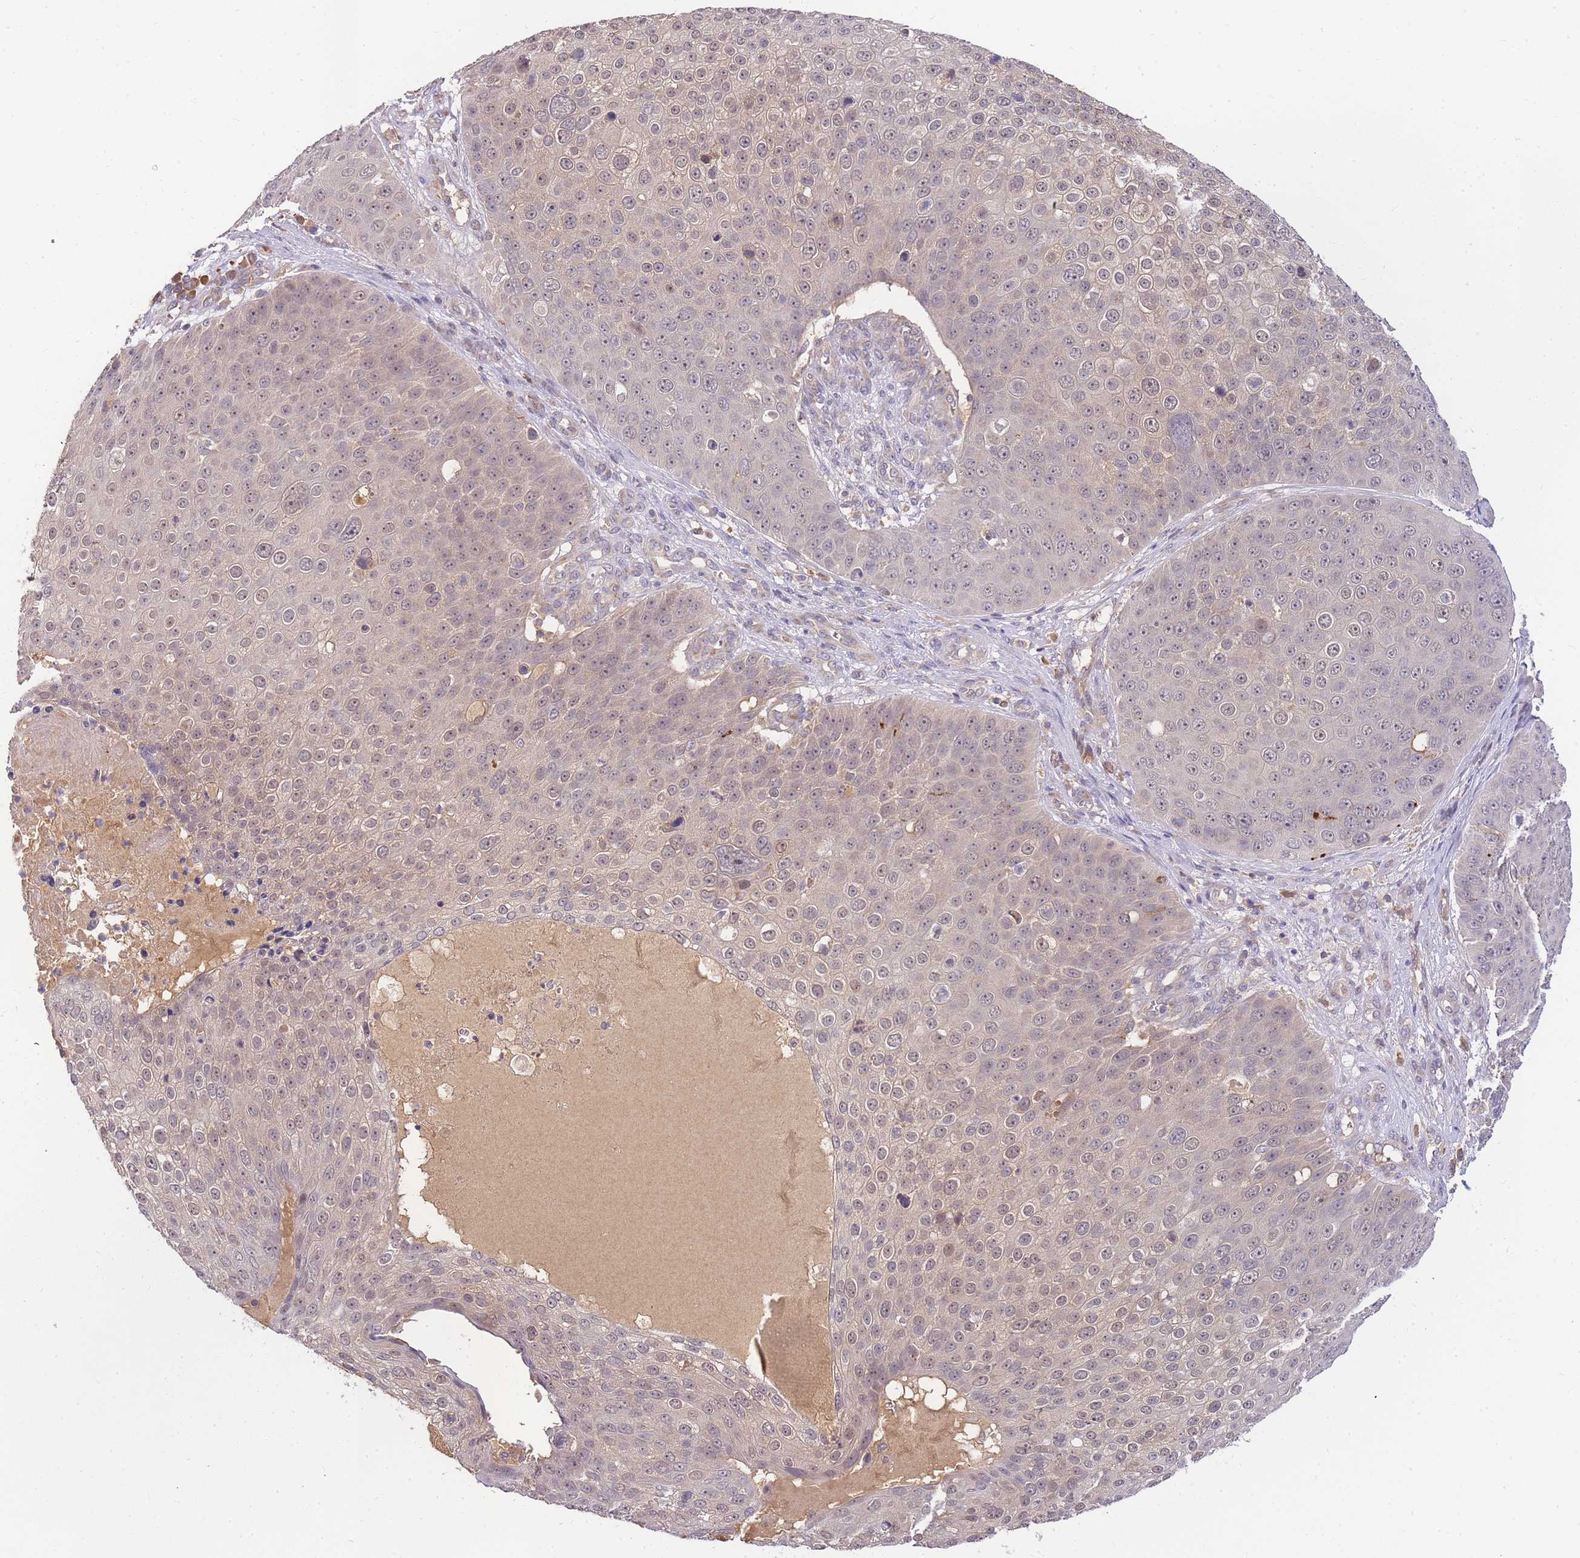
{"staining": {"intensity": "weak", "quantity": "25%-75%", "location": "nuclear"}, "tissue": "skin cancer", "cell_type": "Tumor cells", "image_type": "cancer", "snomed": [{"axis": "morphology", "description": "Squamous cell carcinoma, NOS"}, {"axis": "topography", "description": "Skin"}], "caption": "Skin cancer stained for a protein shows weak nuclear positivity in tumor cells. (DAB (3,3'-diaminobenzidine) = brown stain, brightfield microscopy at high magnification).", "gene": "ZNF577", "patient": {"sex": "male", "age": 71}}